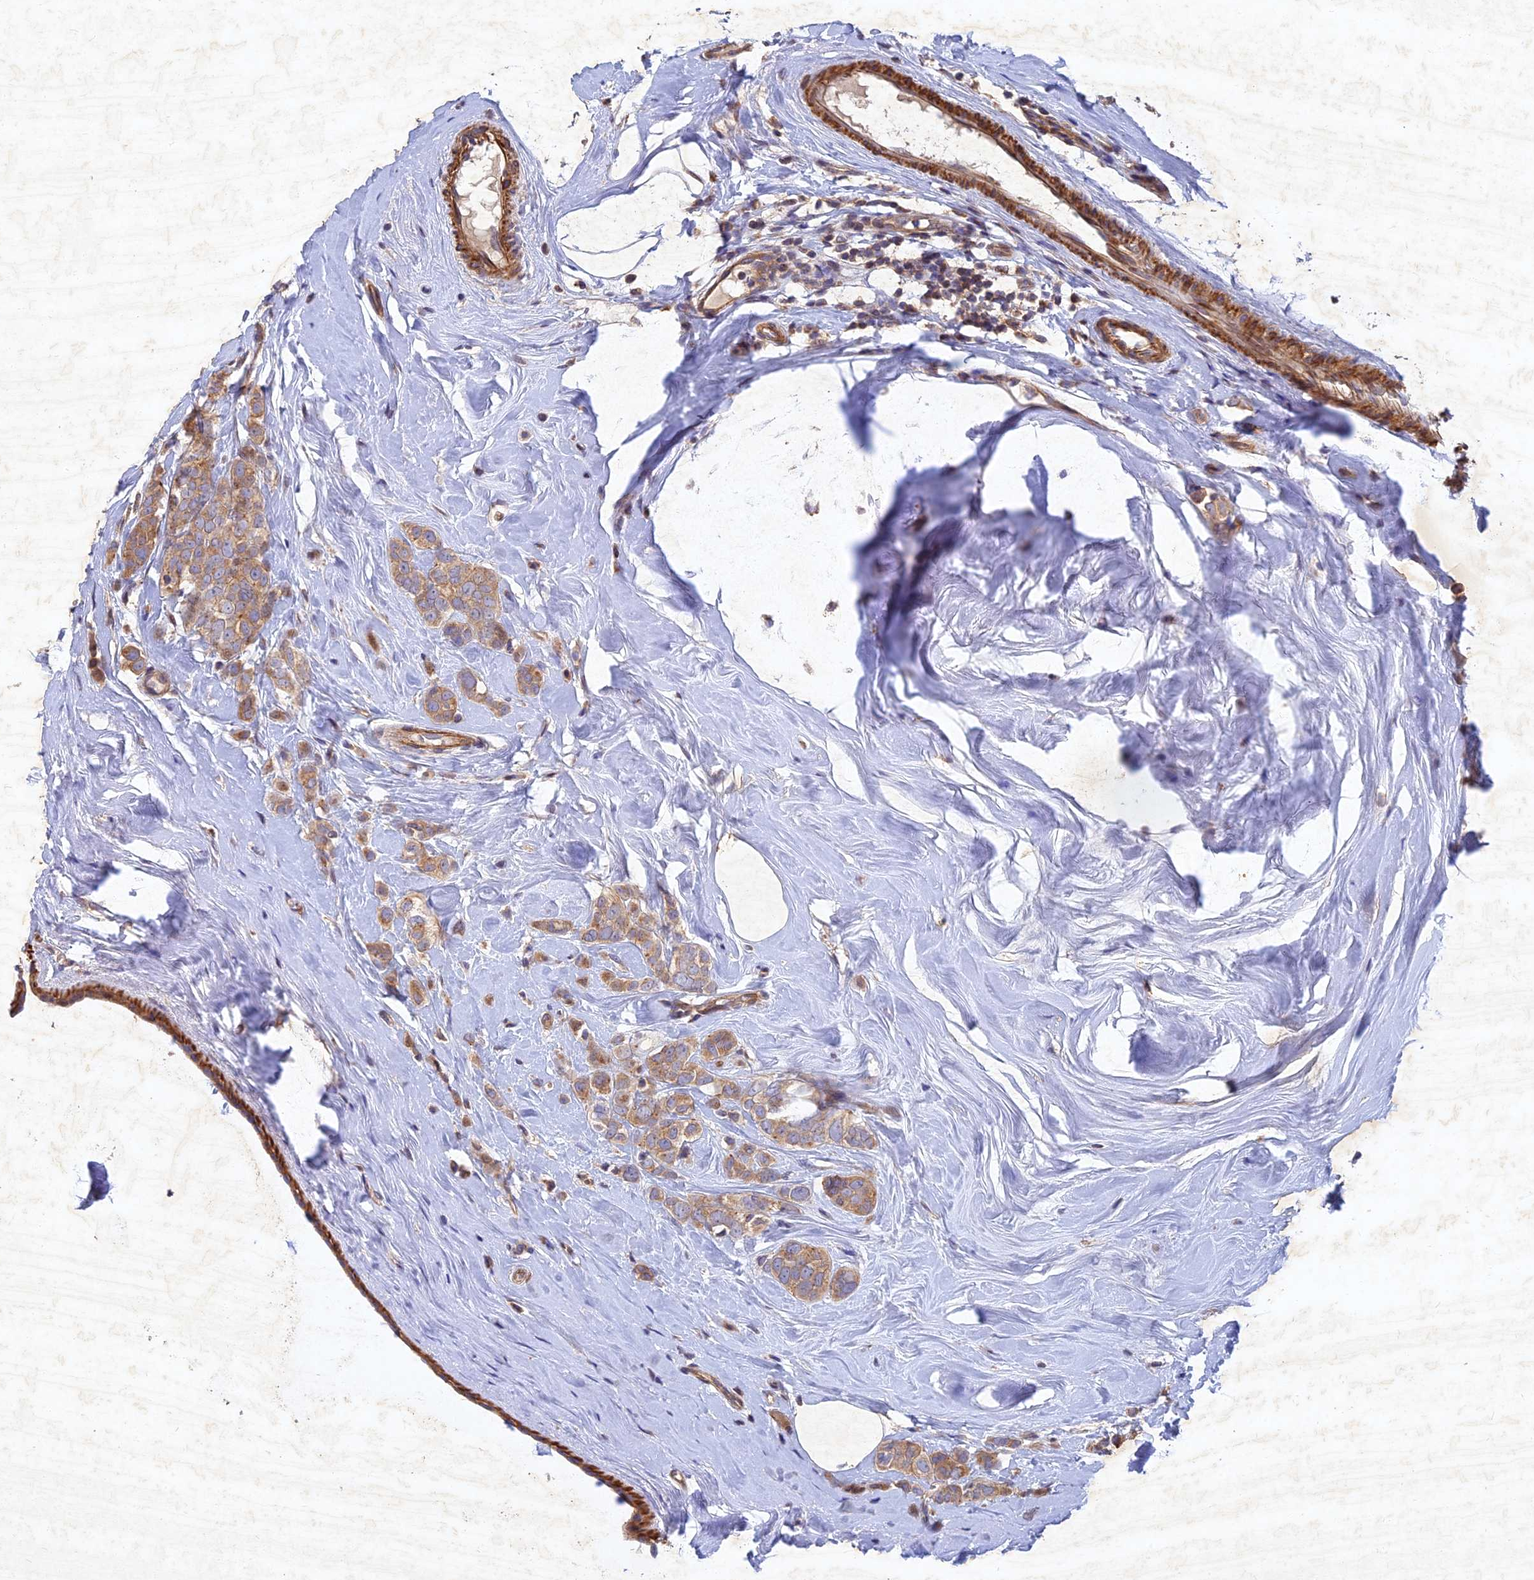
{"staining": {"intensity": "moderate", "quantity": ">75%", "location": "cytoplasmic/membranous"}, "tissue": "breast cancer", "cell_type": "Tumor cells", "image_type": "cancer", "snomed": [{"axis": "morphology", "description": "Lobular carcinoma"}, {"axis": "topography", "description": "Breast"}], "caption": "About >75% of tumor cells in human breast cancer demonstrate moderate cytoplasmic/membranous protein expression as visualized by brown immunohistochemical staining.", "gene": "RELCH", "patient": {"sex": "female", "age": 47}}